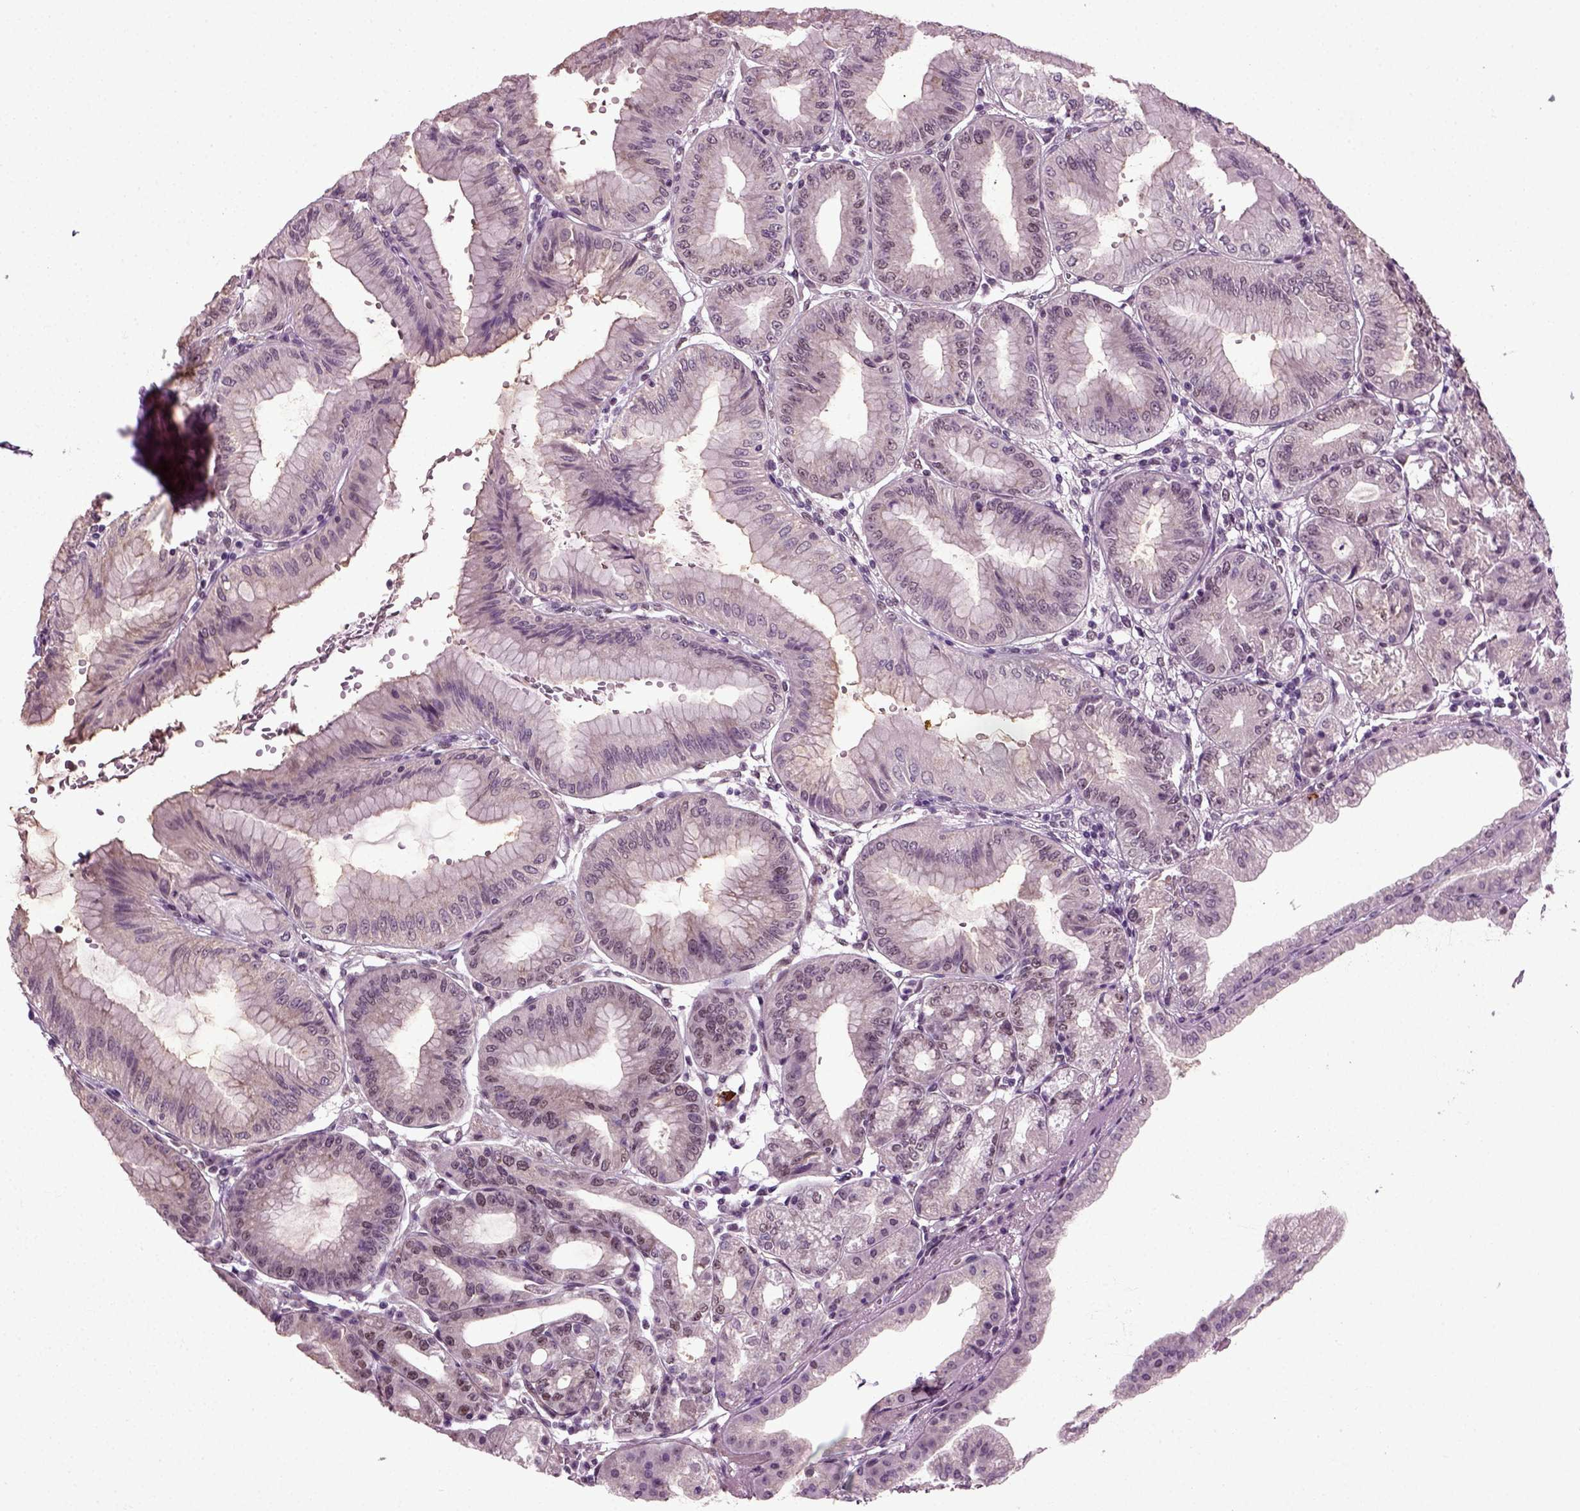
{"staining": {"intensity": "moderate", "quantity": "<25%", "location": "cytoplasmic/membranous,nuclear"}, "tissue": "stomach", "cell_type": "Glandular cells", "image_type": "normal", "snomed": [{"axis": "morphology", "description": "Normal tissue, NOS"}, {"axis": "topography", "description": "Stomach"}], "caption": "High-power microscopy captured an immunohistochemistry micrograph of normal stomach, revealing moderate cytoplasmic/membranous,nuclear expression in about <25% of glandular cells.", "gene": "RCOR3", "patient": {"sex": "male", "age": 71}}